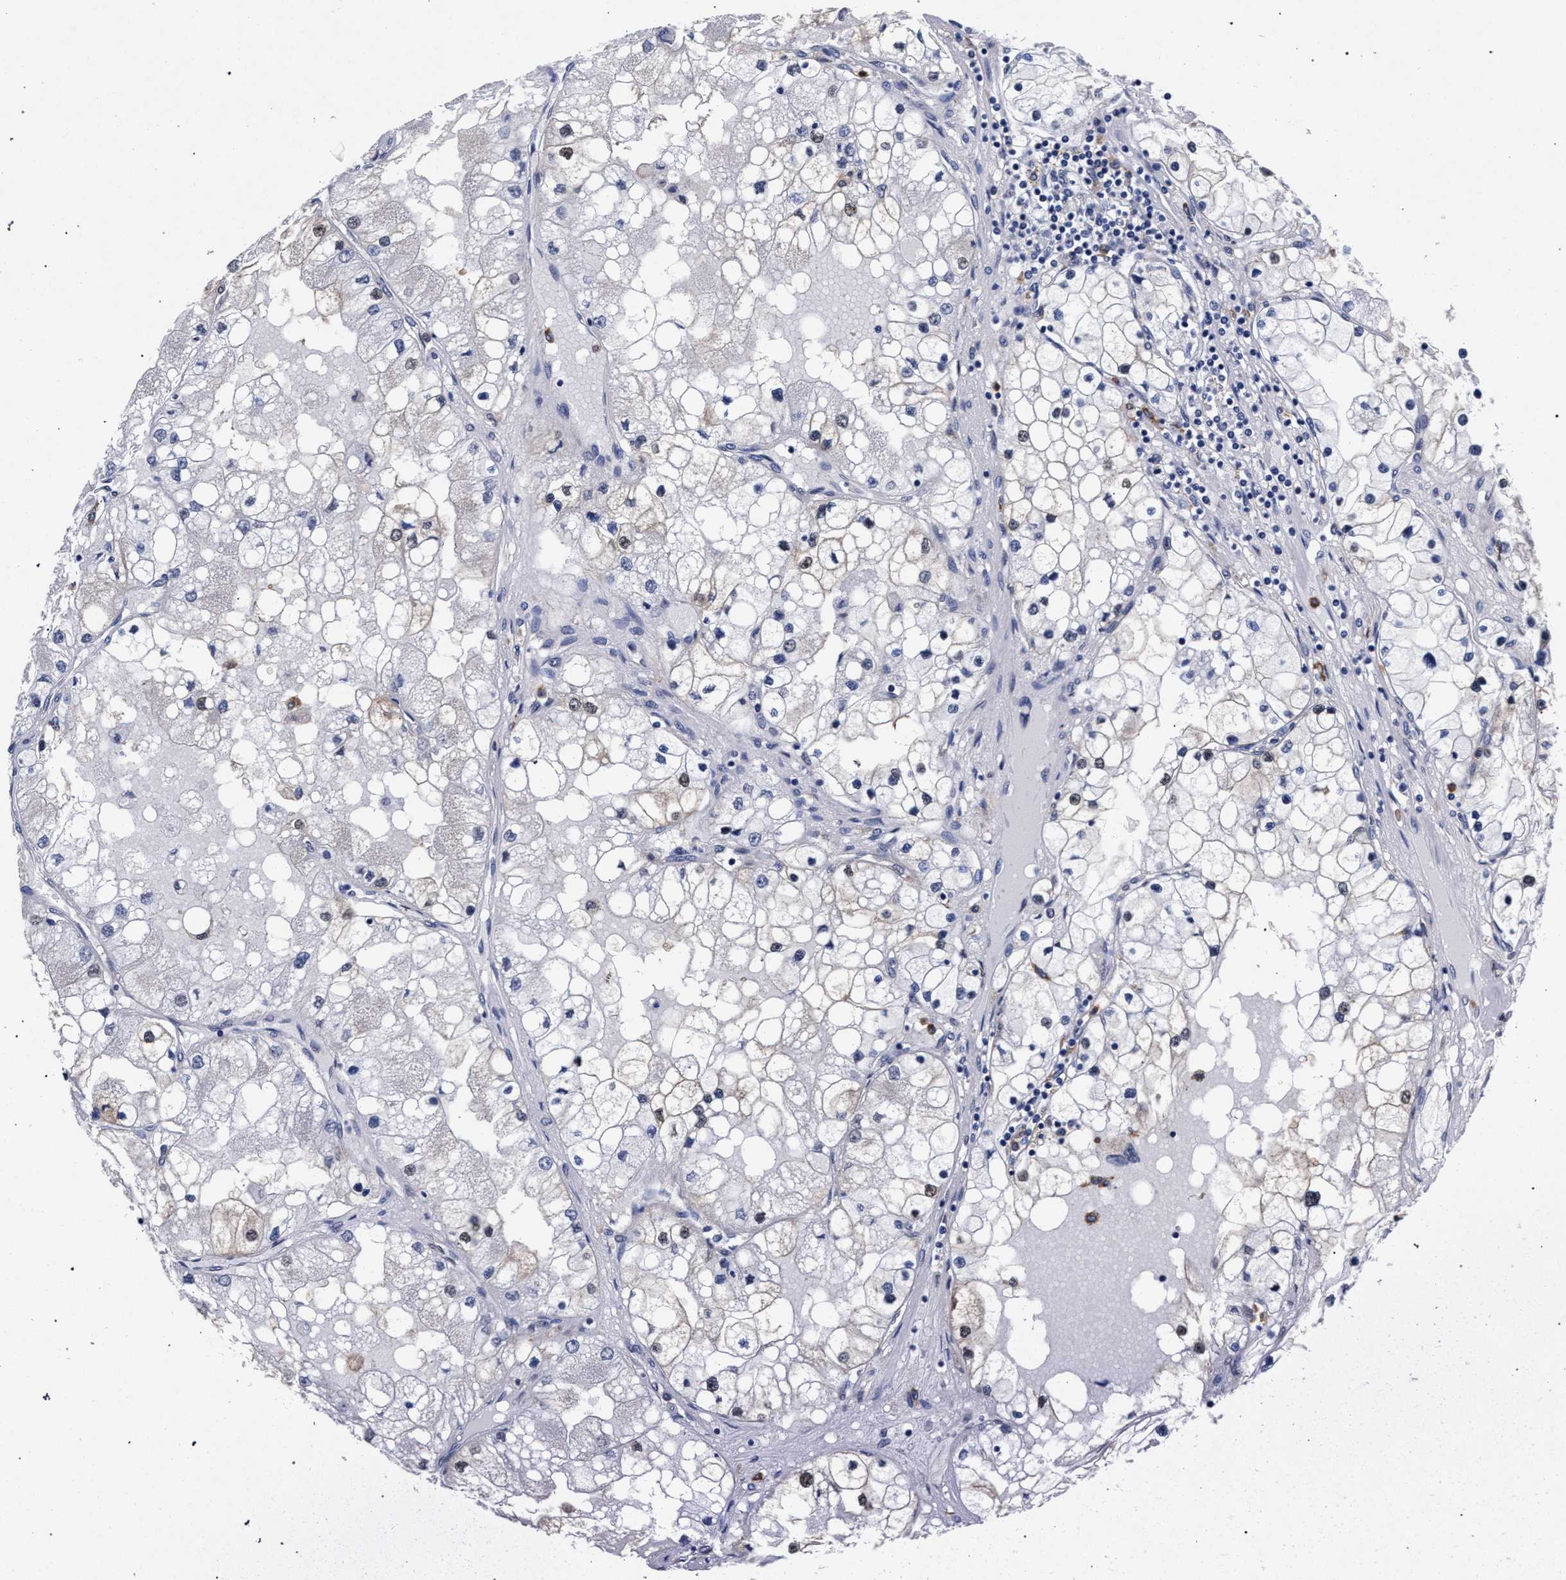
{"staining": {"intensity": "weak", "quantity": "<25%", "location": "nuclear"}, "tissue": "renal cancer", "cell_type": "Tumor cells", "image_type": "cancer", "snomed": [{"axis": "morphology", "description": "Adenocarcinoma, NOS"}, {"axis": "topography", "description": "Kidney"}], "caption": "Renal cancer stained for a protein using immunohistochemistry (IHC) exhibits no expression tumor cells.", "gene": "ZNF462", "patient": {"sex": "male", "age": 68}}